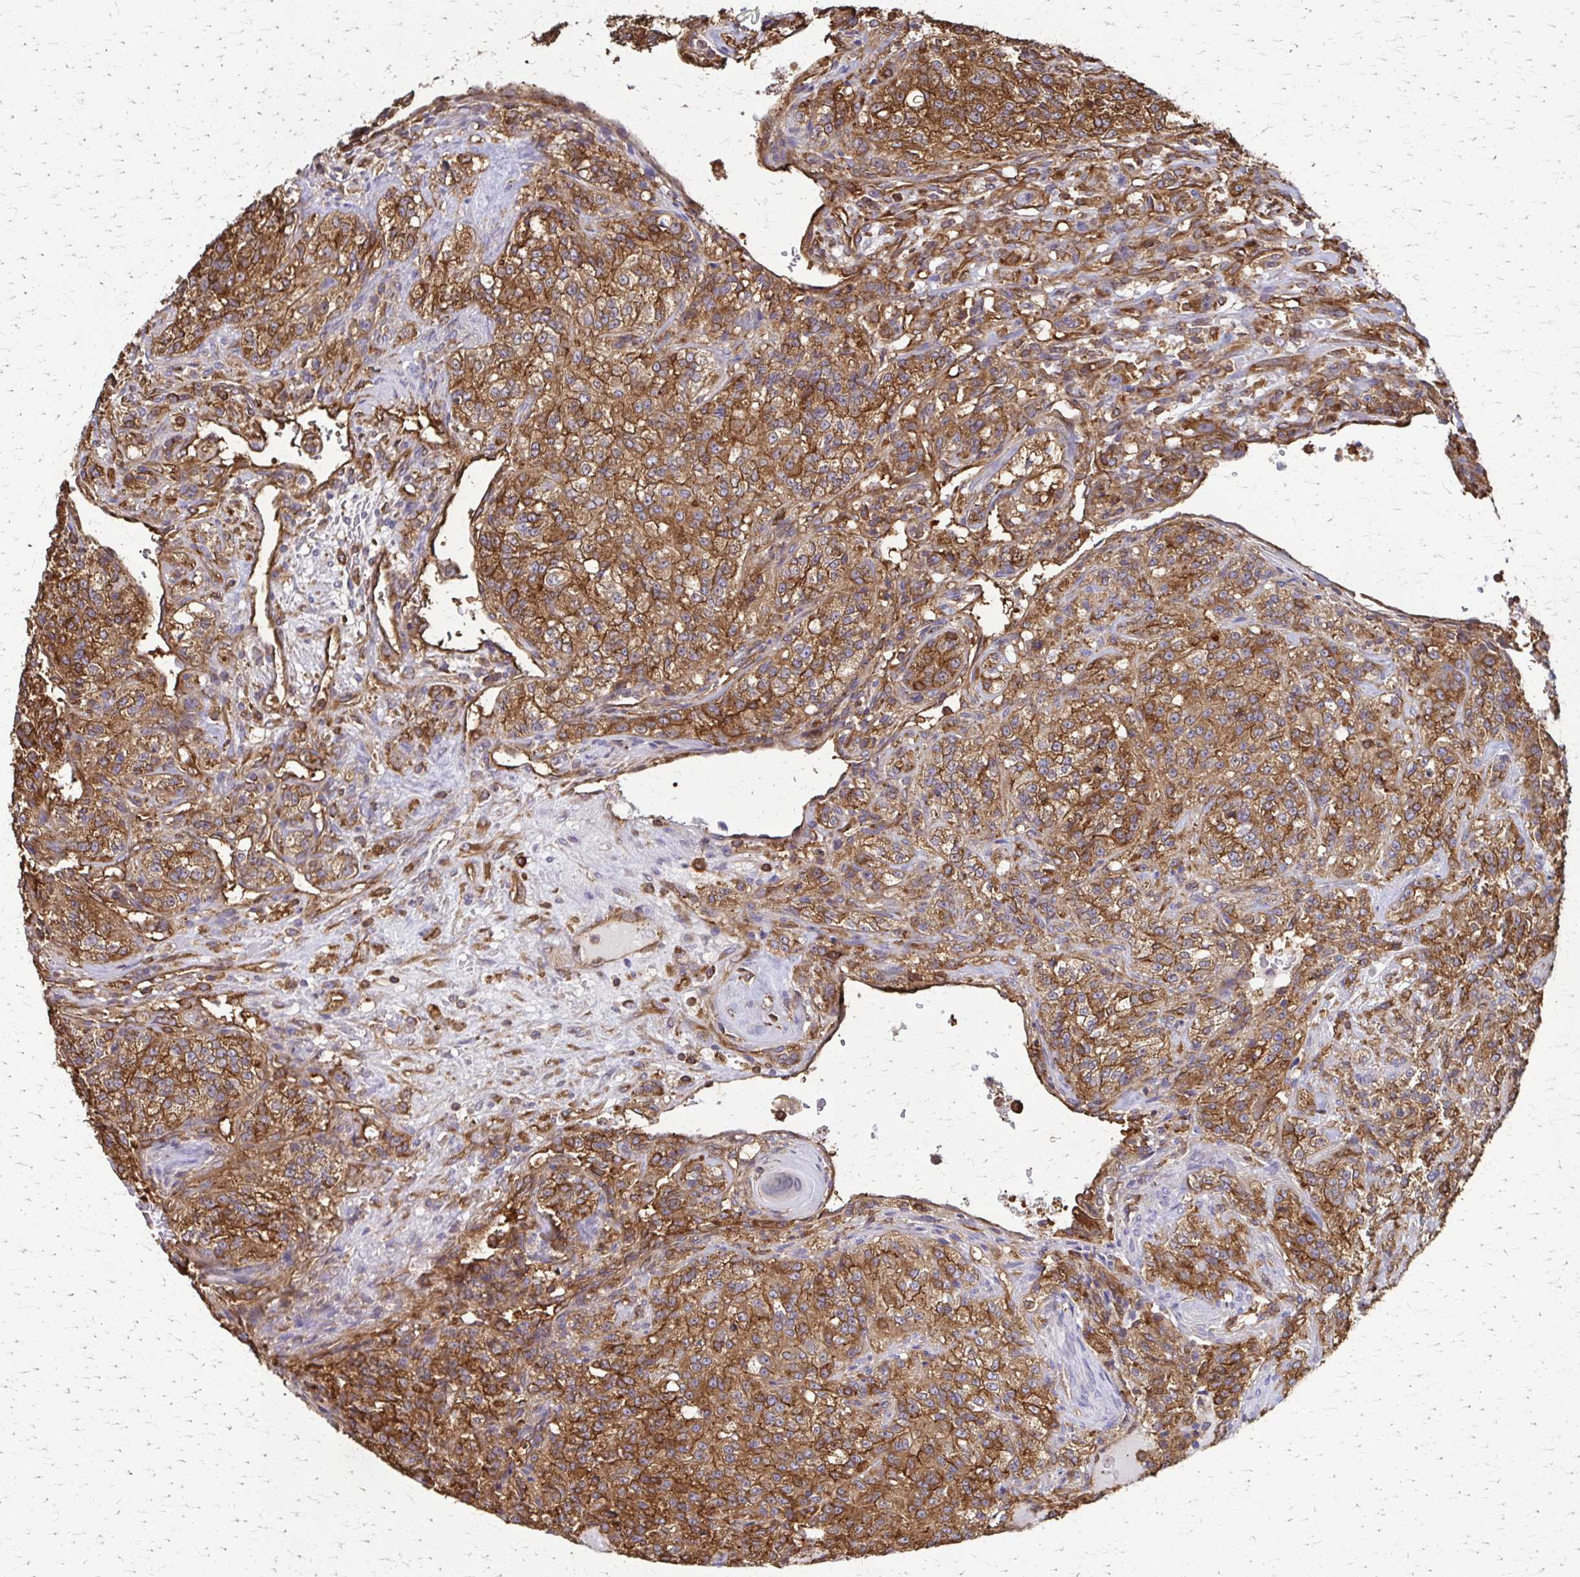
{"staining": {"intensity": "moderate", "quantity": ">75%", "location": "cytoplasmic/membranous"}, "tissue": "renal cancer", "cell_type": "Tumor cells", "image_type": "cancer", "snomed": [{"axis": "morphology", "description": "Adenocarcinoma, NOS"}, {"axis": "topography", "description": "Kidney"}], "caption": "Brown immunohistochemical staining in adenocarcinoma (renal) displays moderate cytoplasmic/membranous staining in about >75% of tumor cells.", "gene": "EEF2", "patient": {"sex": "female", "age": 63}}